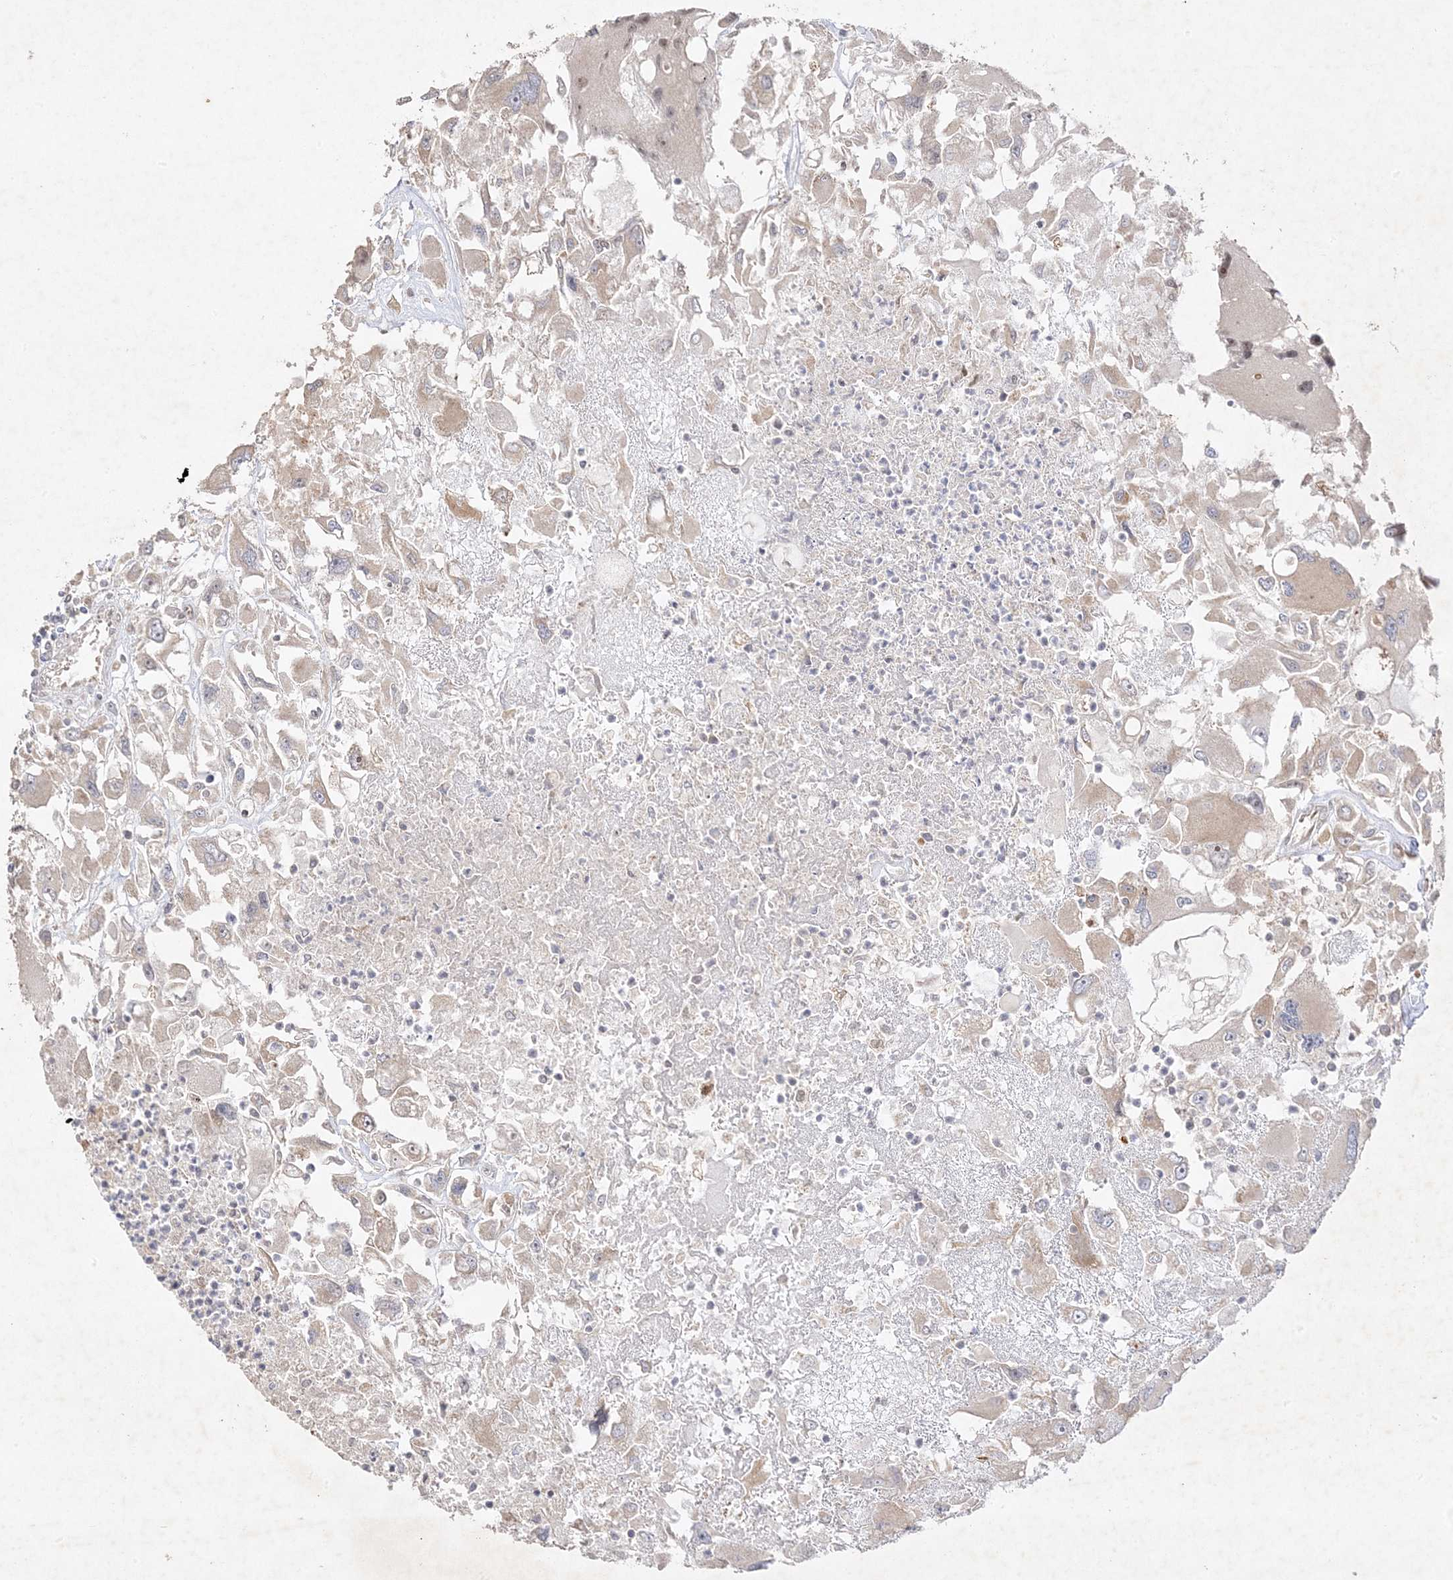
{"staining": {"intensity": "weak", "quantity": "<25%", "location": "cytoplasmic/membranous"}, "tissue": "renal cancer", "cell_type": "Tumor cells", "image_type": "cancer", "snomed": [{"axis": "morphology", "description": "Adenocarcinoma, NOS"}, {"axis": "topography", "description": "Kidney"}], "caption": "A high-resolution photomicrograph shows IHC staining of renal cancer (adenocarcinoma), which exhibits no significant expression in tumor cells.", "gene": "C2CD2", "patient": {"sex": "female", "age": 52}}